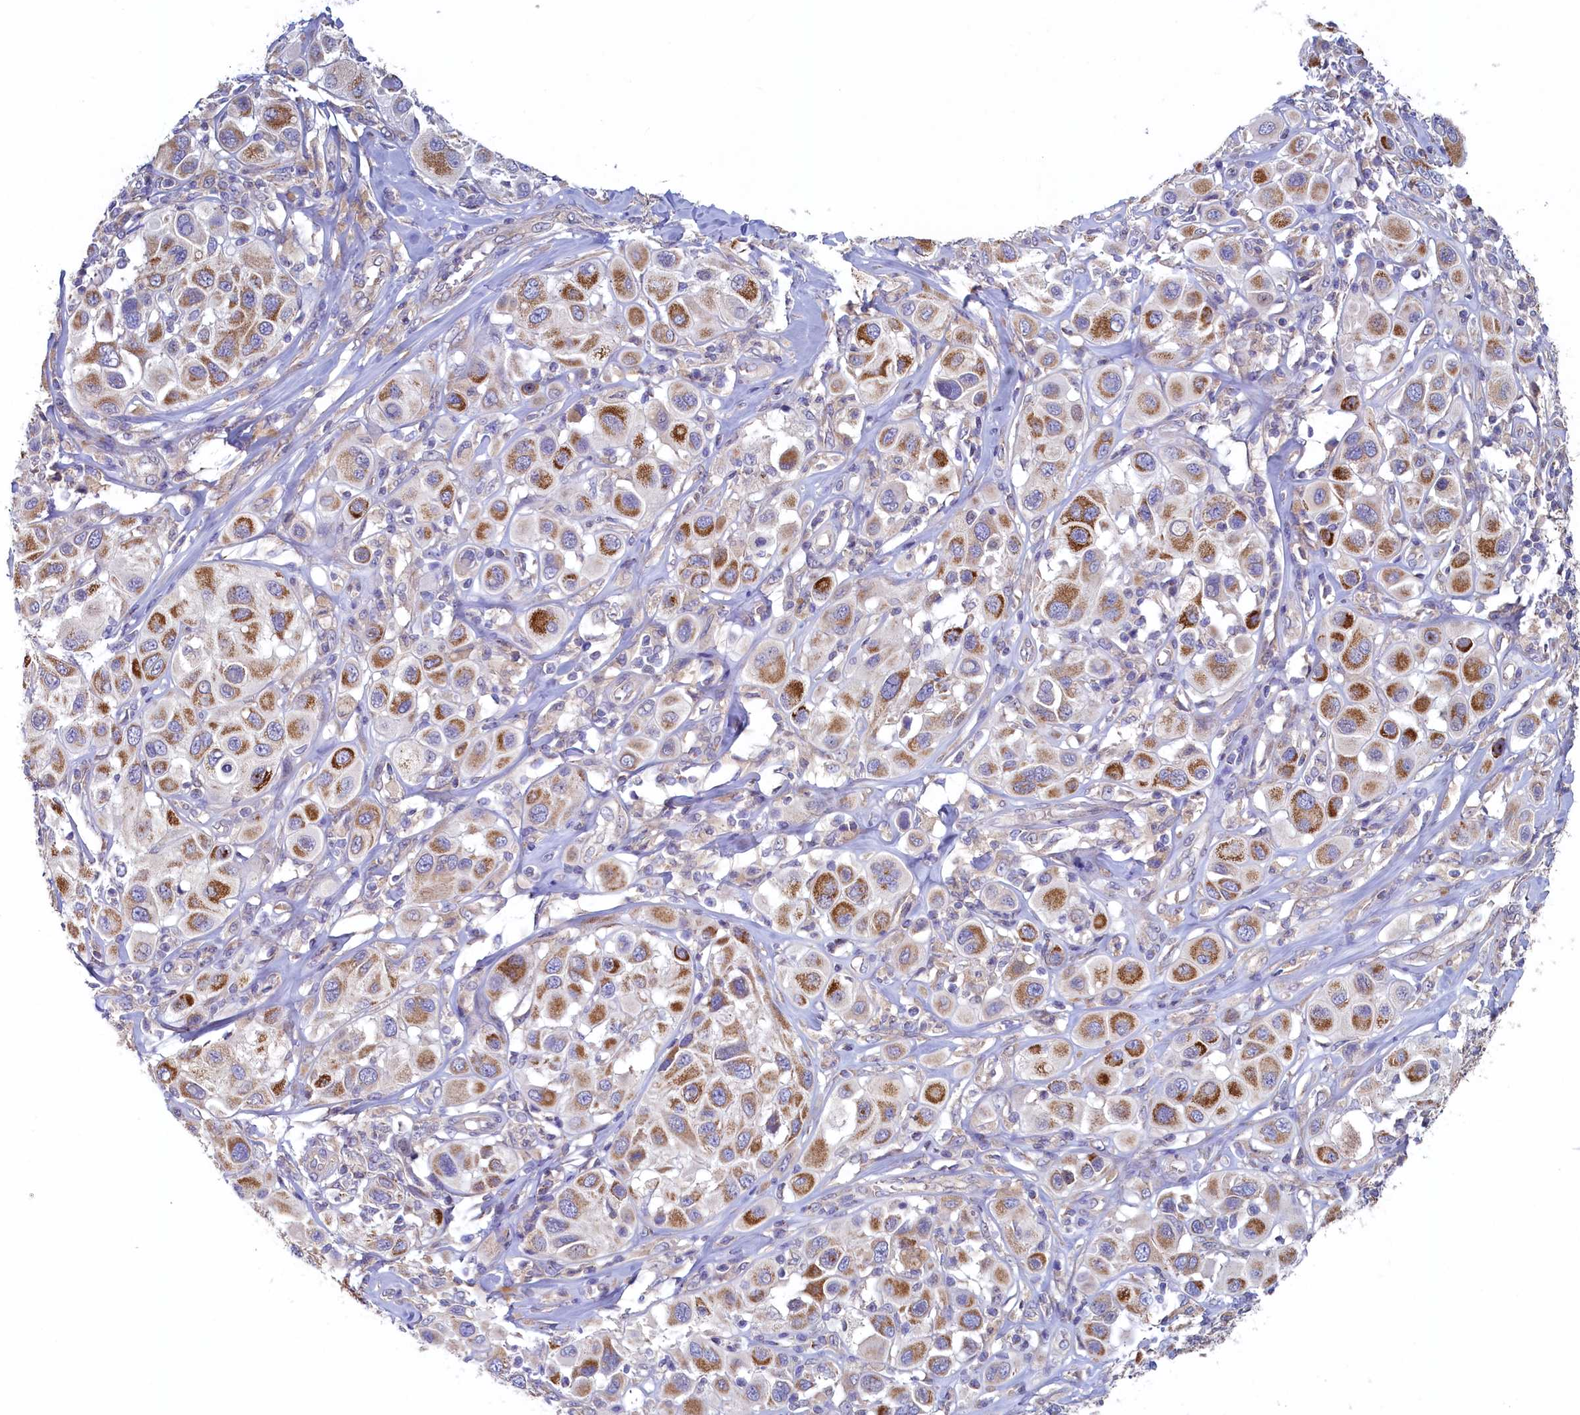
{"staining": {"intensity": "moderate", "quantity": "25%-75%", "location": "cytoplasmic/membranous"}, "tissue": "melanoma", "cell_type": "Tumor cells", "image_type": "cancer", "snomed": [{"axis": "morphology", "description": "Malignant melanoma, Metastatic site"}, {"axis": "topography", "description": "Skin"}], "caption": "Protein positivity by immunohistochemistry shows moderate cytoplasmic/membranous staining in approximately 25%-75% of tumor cells in melanoma. (DAB (3,3'-diaminobenzidine) = brown stain, brightfield microscopy at high magnification).", "gene": "SPATA2L", "patient": {"sex": "male", "age": 41}}